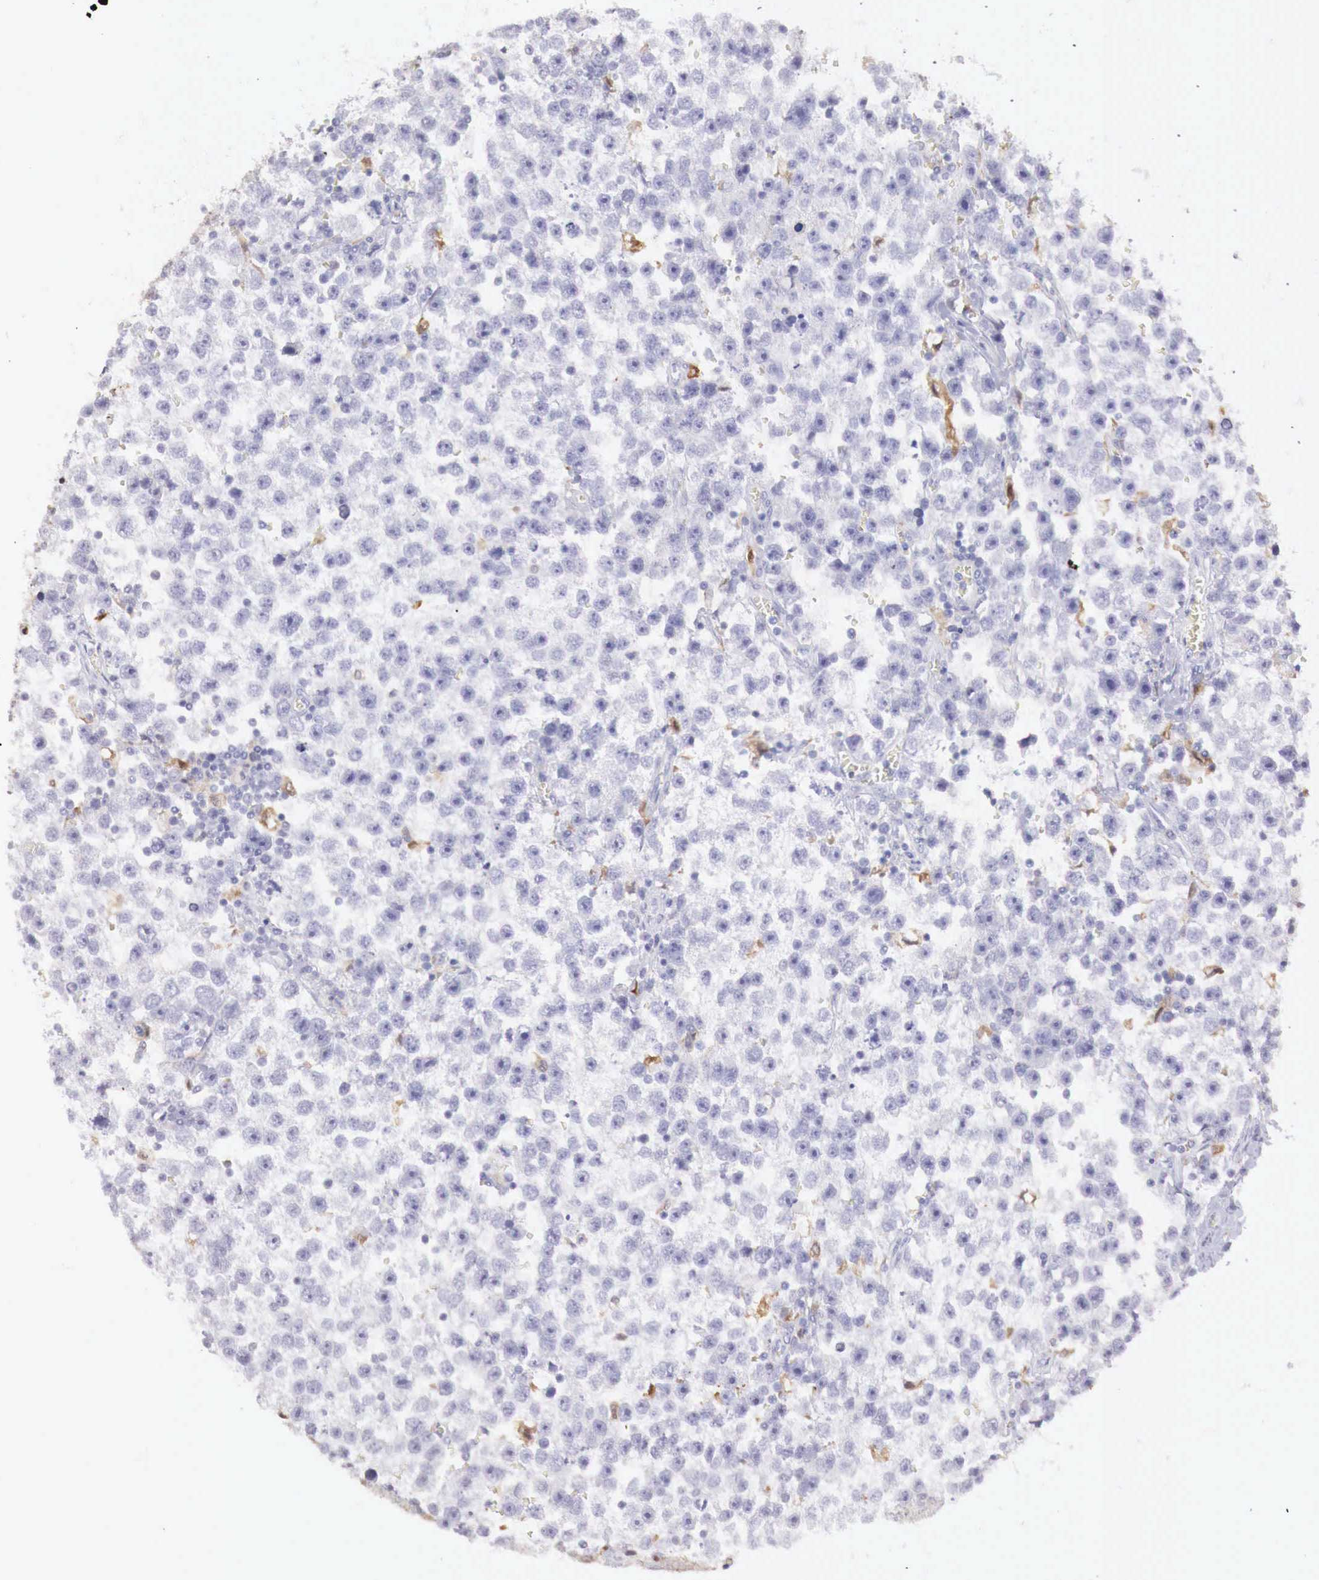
{"staining": {"intensity": "negative", "quantity": "none", "location": "none"}, "tissue": "testis cancer", "cell_type": "Tumor cells", "image_type": "cancer", "snomed": [{"axis": "morphology", "description": "Seminoma, NOS"}, {"axis": "topography", "description": "Testis"}], "caption": "Immunohistochemistry (IHC) image of neoplastic tissue: human testis seminoma stained with DAB (3,3'-diaminobenzidine) displays no significant protein expression in tumor cells.", "gene": "RENBP", "patient": {"sex": "male", "age": 33}}